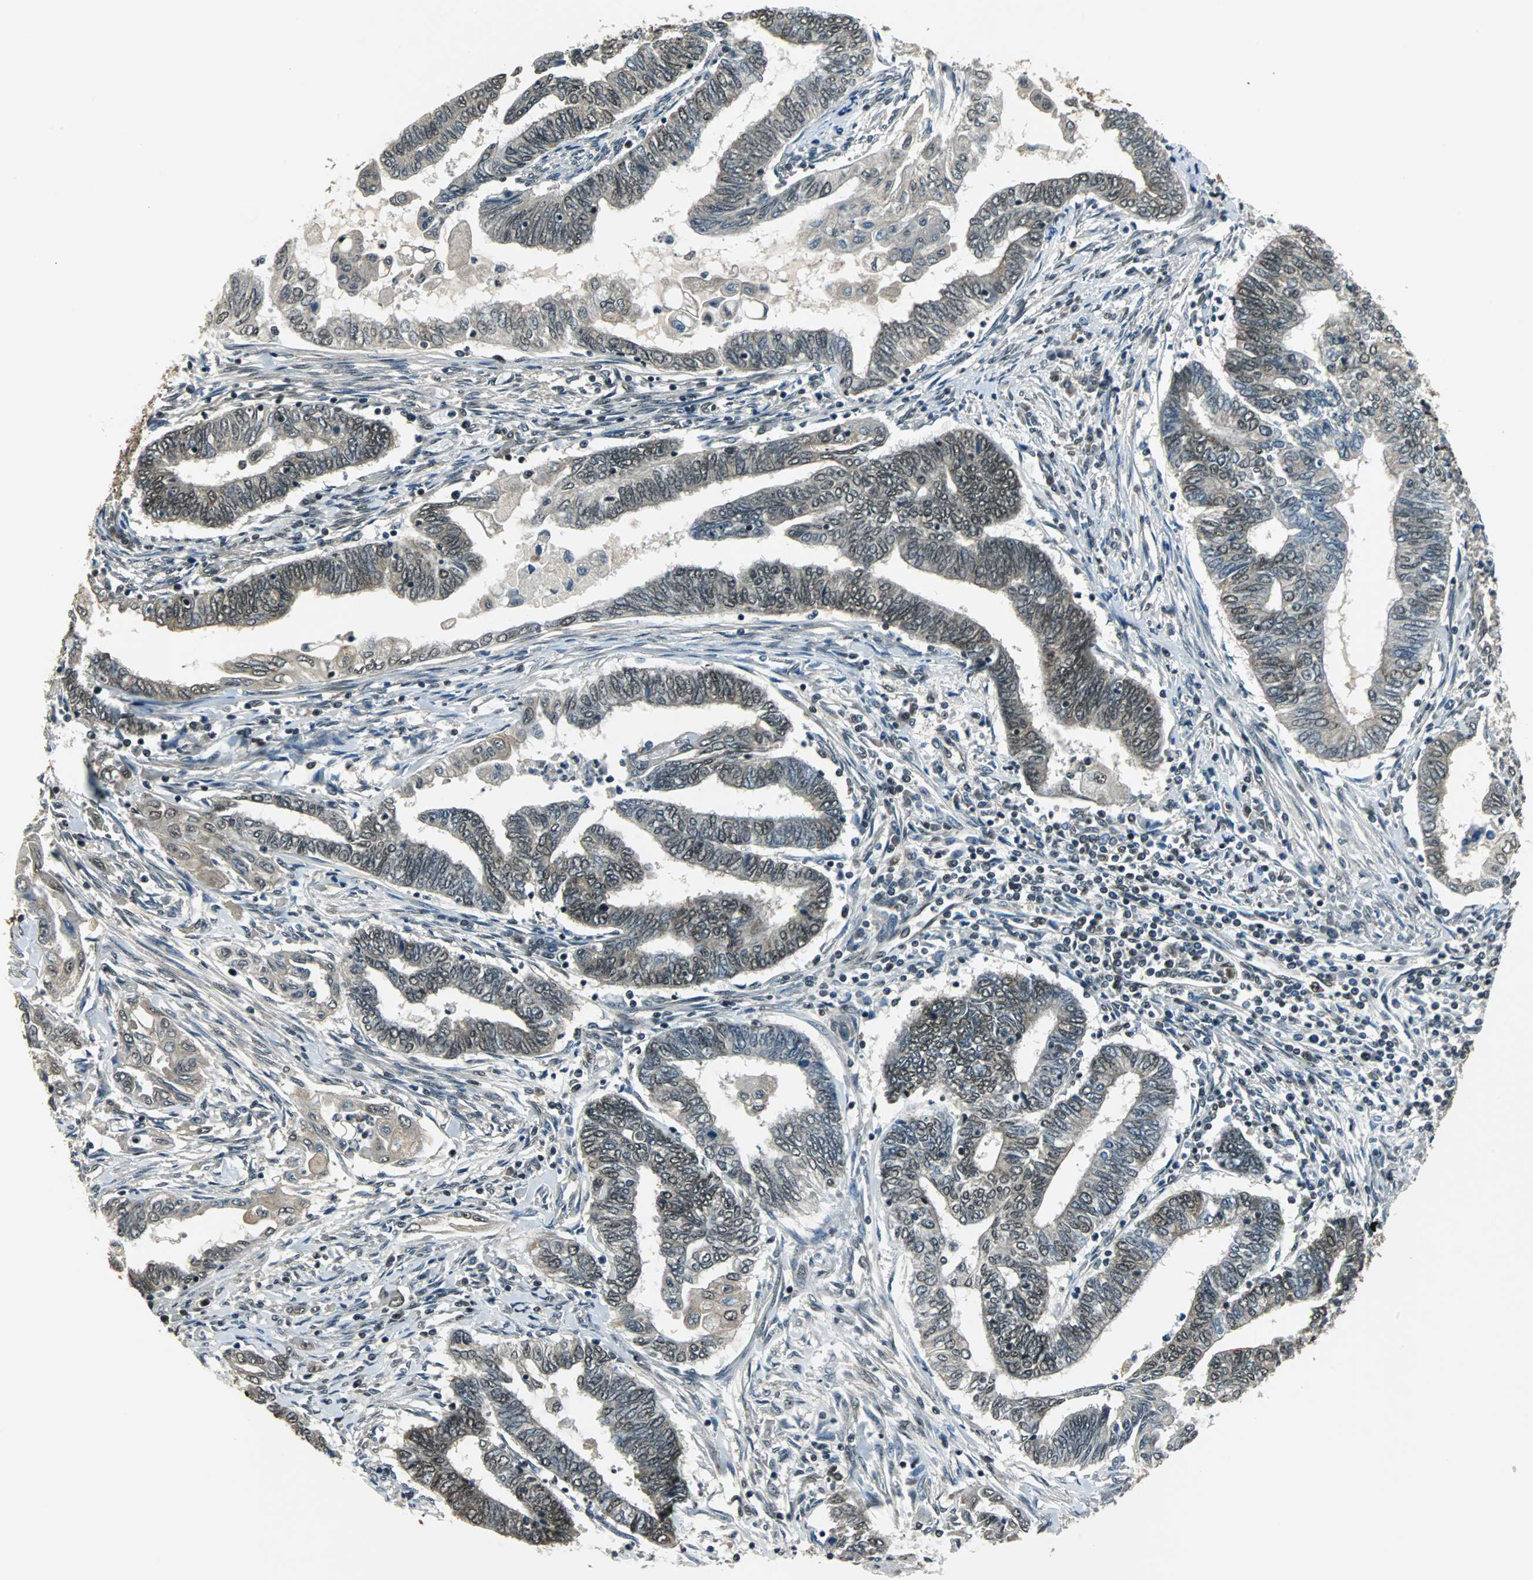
{"staining": {"intensity": "moderate", "quantity": "25%-75%", "location": "cytoplasmic/membranous,nuclear"}, "tissue": "endometrial cancer", "cell_type": "Tumor cells", "image_type": "cancer", "snomed": [{"axis": "morphology", "description": "Adenocarcinoma, NOS"}, {"axis": "topography", "description": "Uterus"}, {"axis": "topography", "description": "Endometrium"}], "caption": "Protein expression analysis of endometrial cancer demonstrates moderate cytoplasmic/membranous and nuclear staining in about 25%-75% of tumor cells.", "gene": "RBM14", "patient": {"sex": "female", "age": 70}}